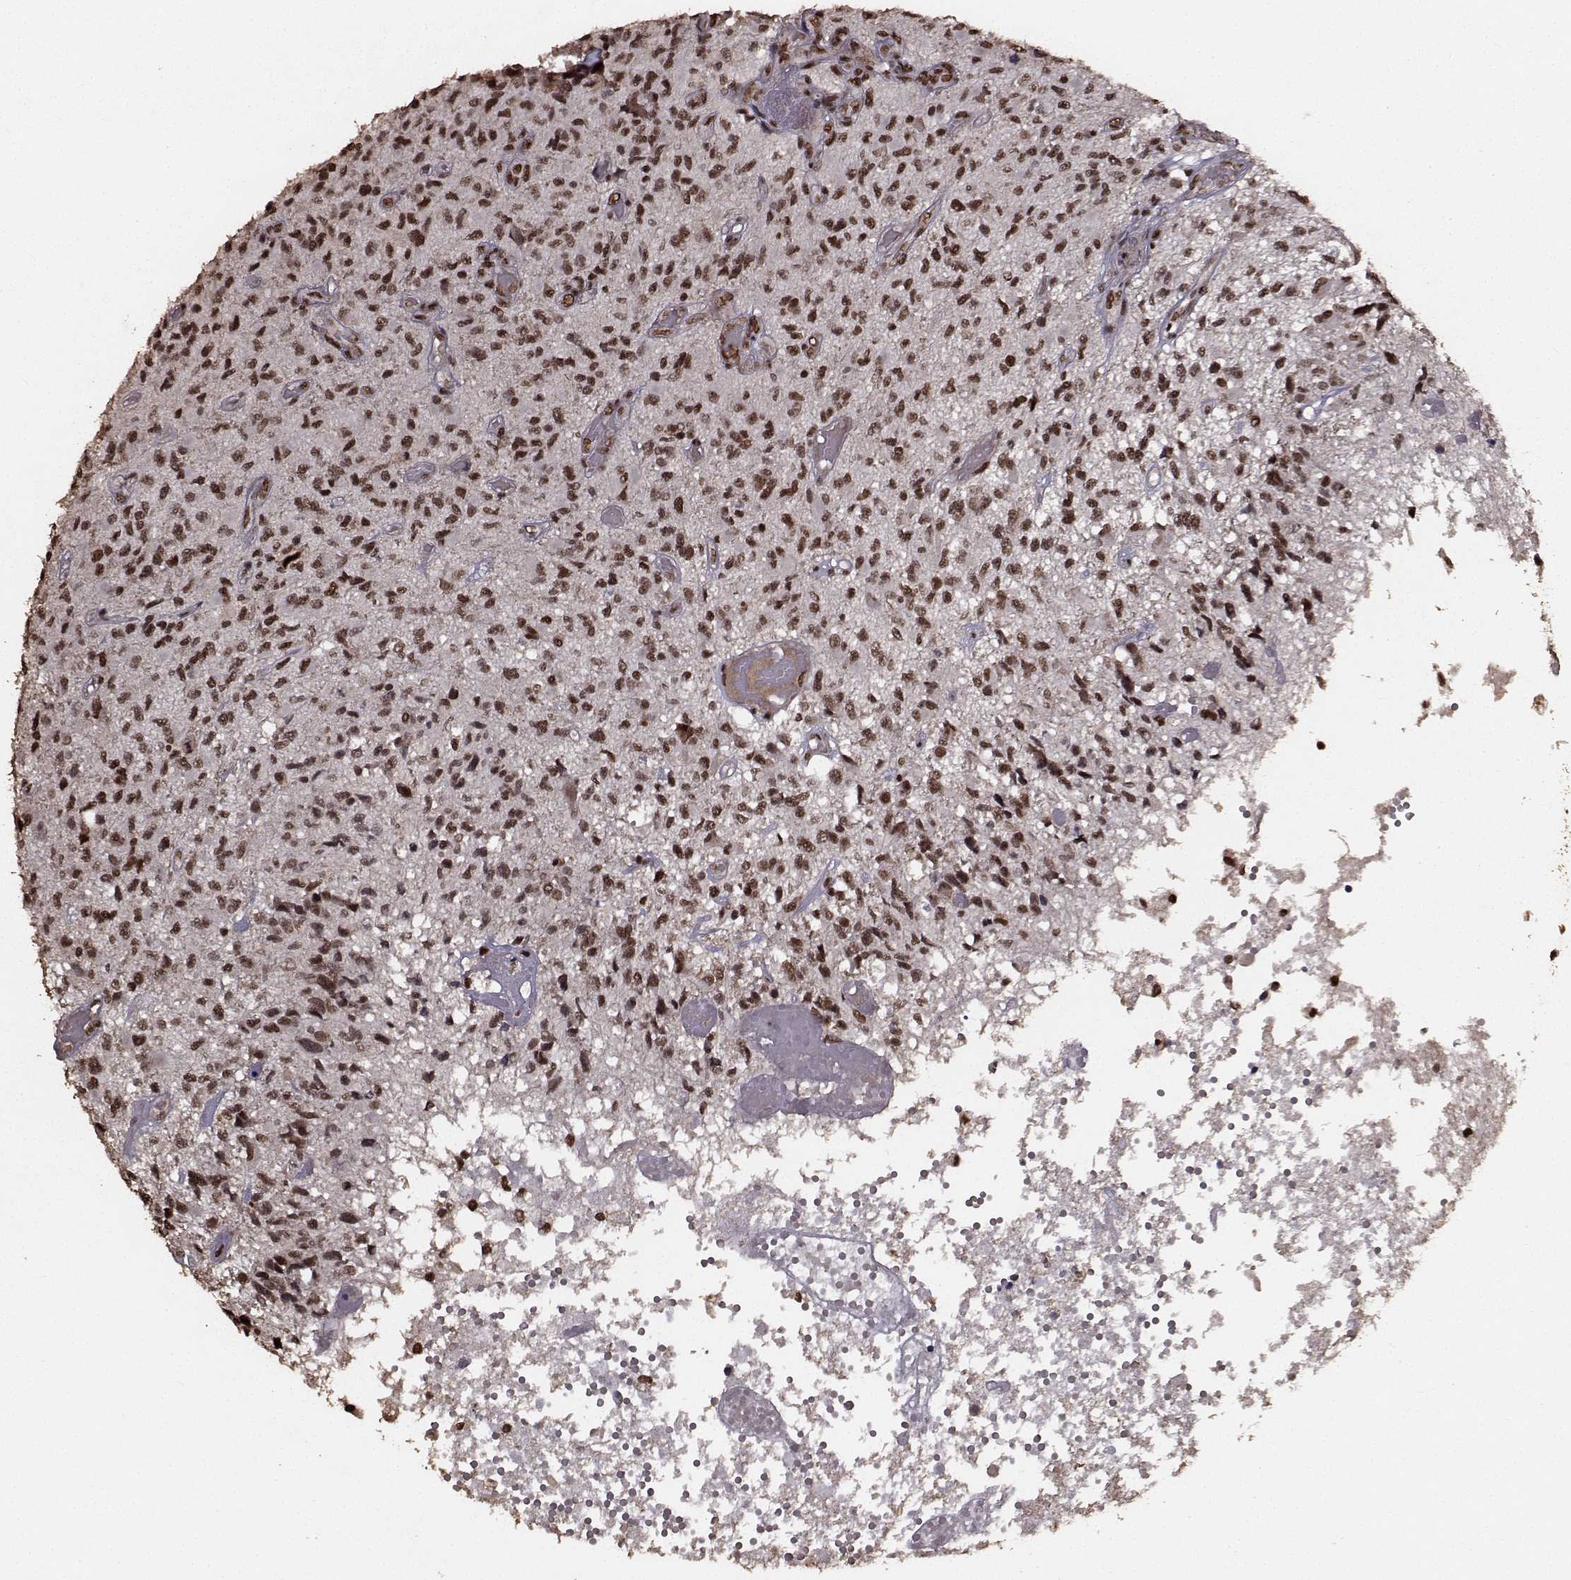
{"staining": {"intensity": "strong", "quantity": ">75%", "location": "nuclear"}, "tissue": "glioma", "cell_type": "Tumor cells", "image_type": "cancer", "snomed": [{"axis": "morphology", "description": "Glioma, malignant, High grade"}, {"axis": "topography", "description": "Brain"}], "caption": "Glioma stained for a protein reveals strong nuclear positivity in tumor cells.", "gene": "SF1", "patient": {"sex": "female", "age": 63}}